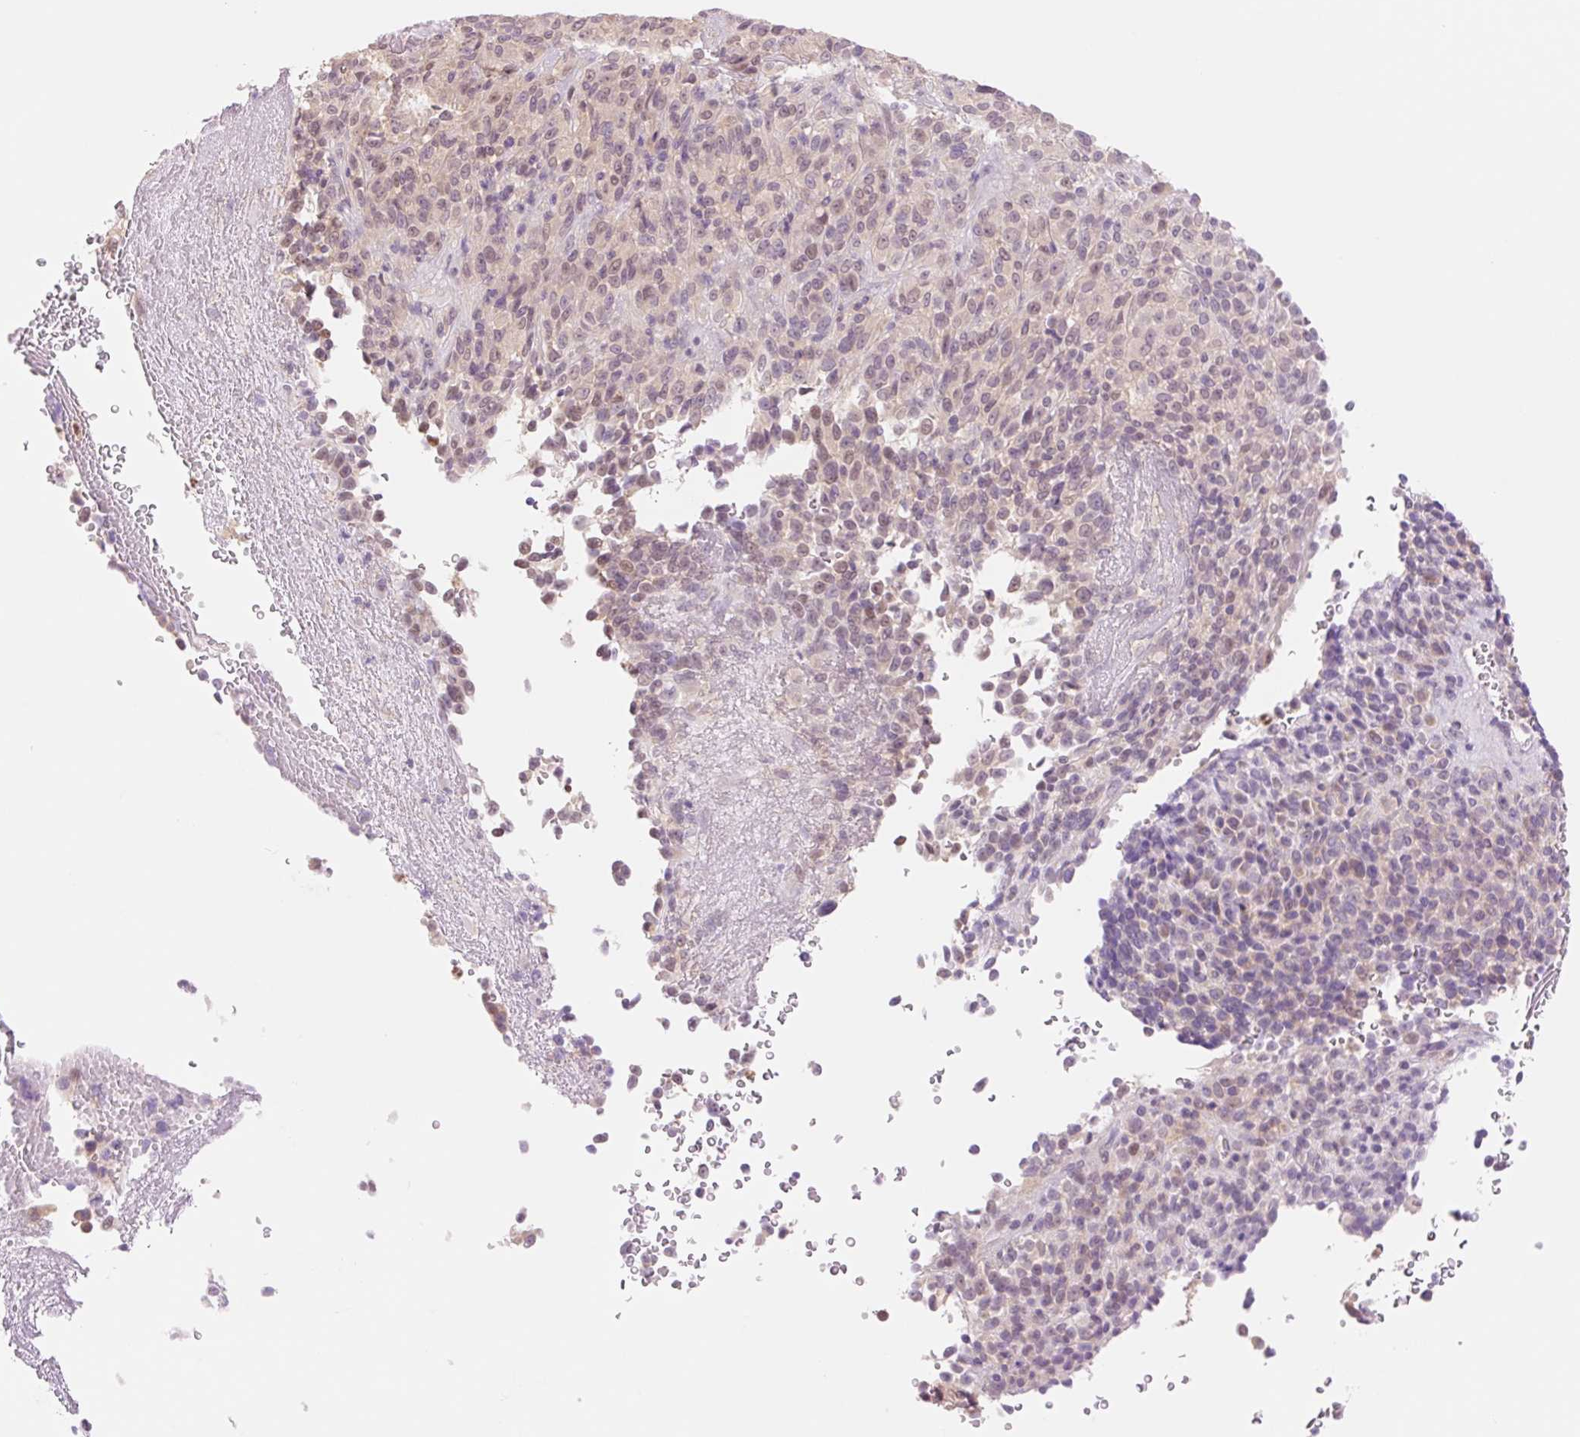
{"staining": {"intensity": "weak", "quantity": "25%-75%", "location": "nuclear"}, "tissue": "melanoma", "cell_type": "Tumor cells", "image_type": "cancer", "snomed": [{"axis": "morphology", "description": "Malignant melanoma, Metastatic site"}, {"axis": "topography", "description": "Brain"}], "caption": "Protein expression analysis of melanoma reveals weak nuclear expression in about 25%-75% of tumor cells. (IHC, brightfield microscopy, high magnification).", "gene": "HEBP1", "patient": {"sex": "female", "age": 56}}